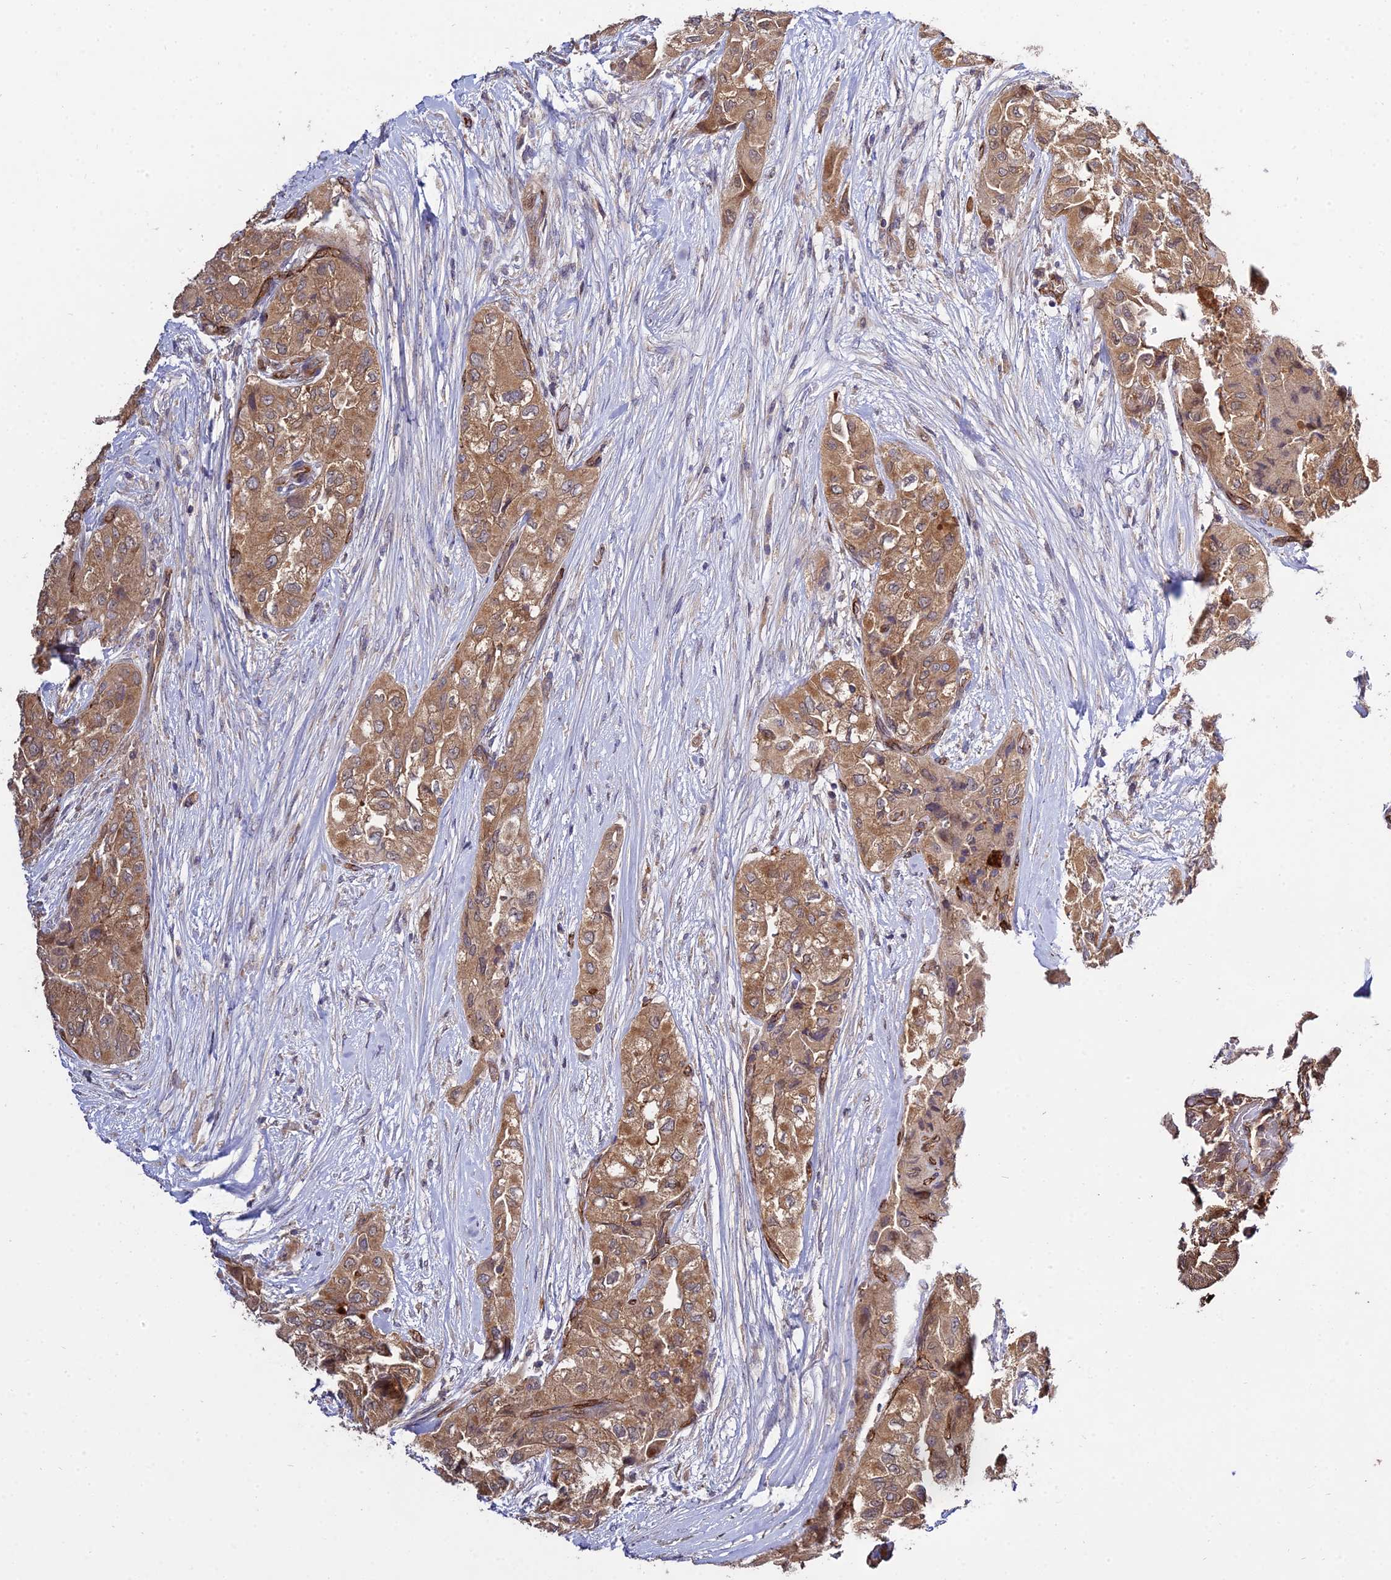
{"staining": {"intensity": "moderate", "quantity": ">75%", "location": "cytoplasmic/membranous"}, "tissue": "thyroid cancer", "cell_type": "Tumor cells", "image_type": "cancer", "snomed": [{"axis": "morphology", "description": "Papillary adenocarcinoma, NOS"}, {"axis": "topography", "description": "Thyroid gland"}], "caption": "Thyroid cancer (papillary adenocarcinoma) tissue reveals moderate cytoplasmic/membranous expression in approximately >75% of tumor cells", "gene": "GRTP1", "patient": {"sex": "female", "age": 59}}